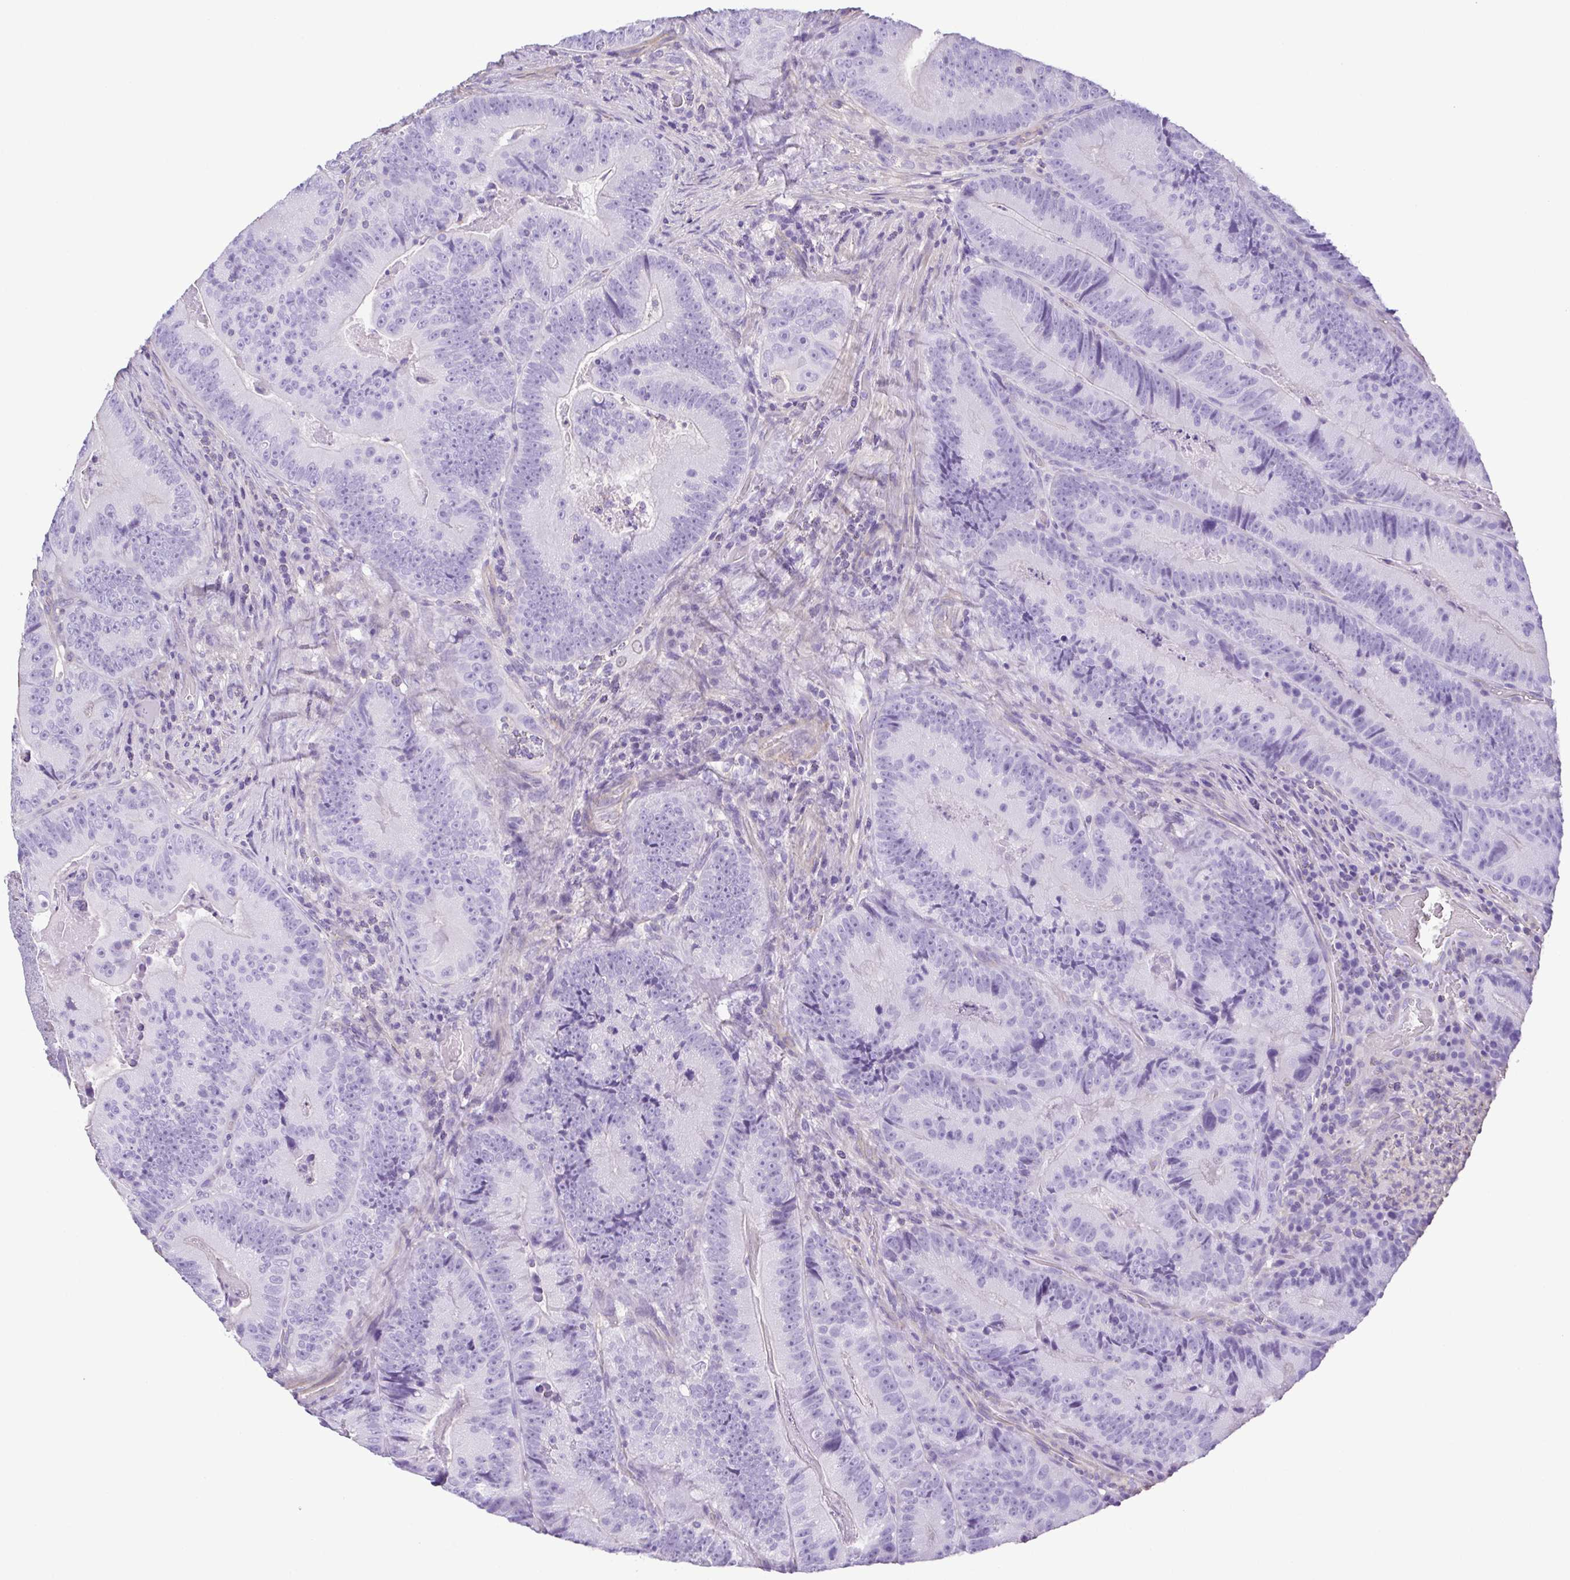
{"staining": {"intensity": "negative", "quantity": "none", "location": "none"}, "tissue": "colorectal cancer", "cell_type": "Tumor cells", "image_type": "cancer", "snomed": [{"axis": "morphology", "description": "Adenocarcinoma, NOS"}, {"axis": "topography", "description": "Colon"}], "caption": "Colorectal adenocarcinoma was stained to show a protein in brown. There is no significant staining in tumor cells.", "gene": "MYL6", "patient": {"sex": "female", "age": 86}}